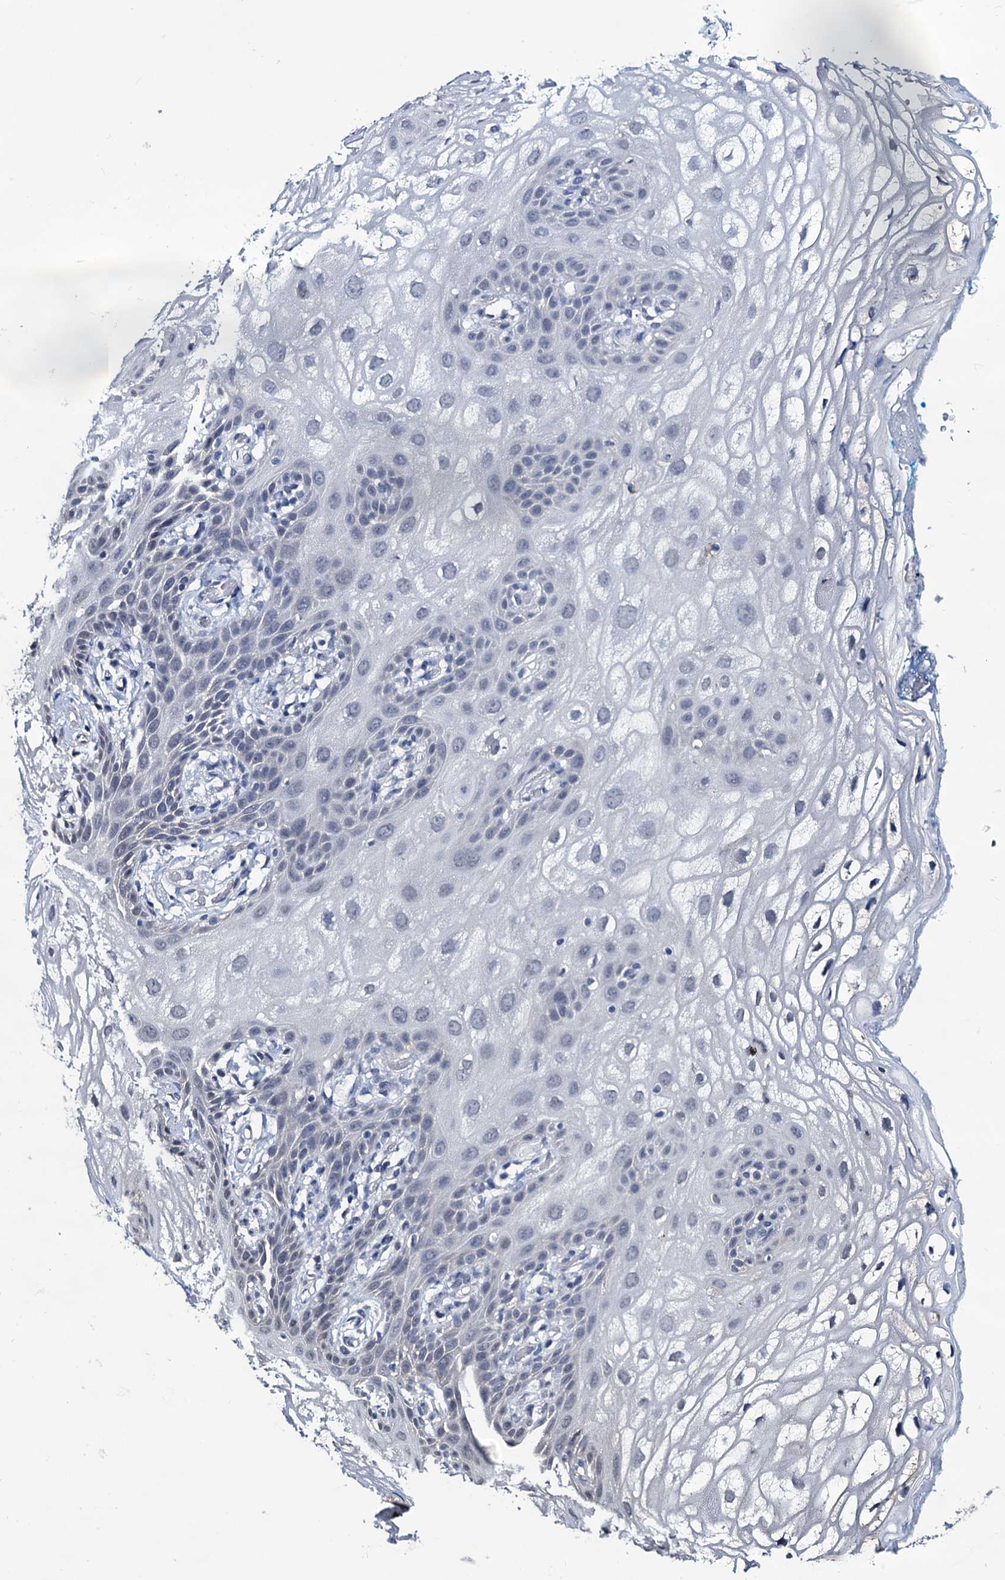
{"staining": {"intensity": "negative", "quantity": "none", "location": "none"}, "tissue": "vagina", "cell_type": "Squamous epithelial cells", "image_type": "normal", "snomed": [{"axis": "morphology", "description": "Normal tissue, NOS"}, {"axis": "topography", "description": "Vagina"}], "caption": "Immunohistochemistry (IHC) photomicrograph of benign vagina: vagina stained with DAB displays no significant protein staining in squamous epithelial cells.", "gene": "RTKN2", "patient": {"sex": "female", "age": 68}}